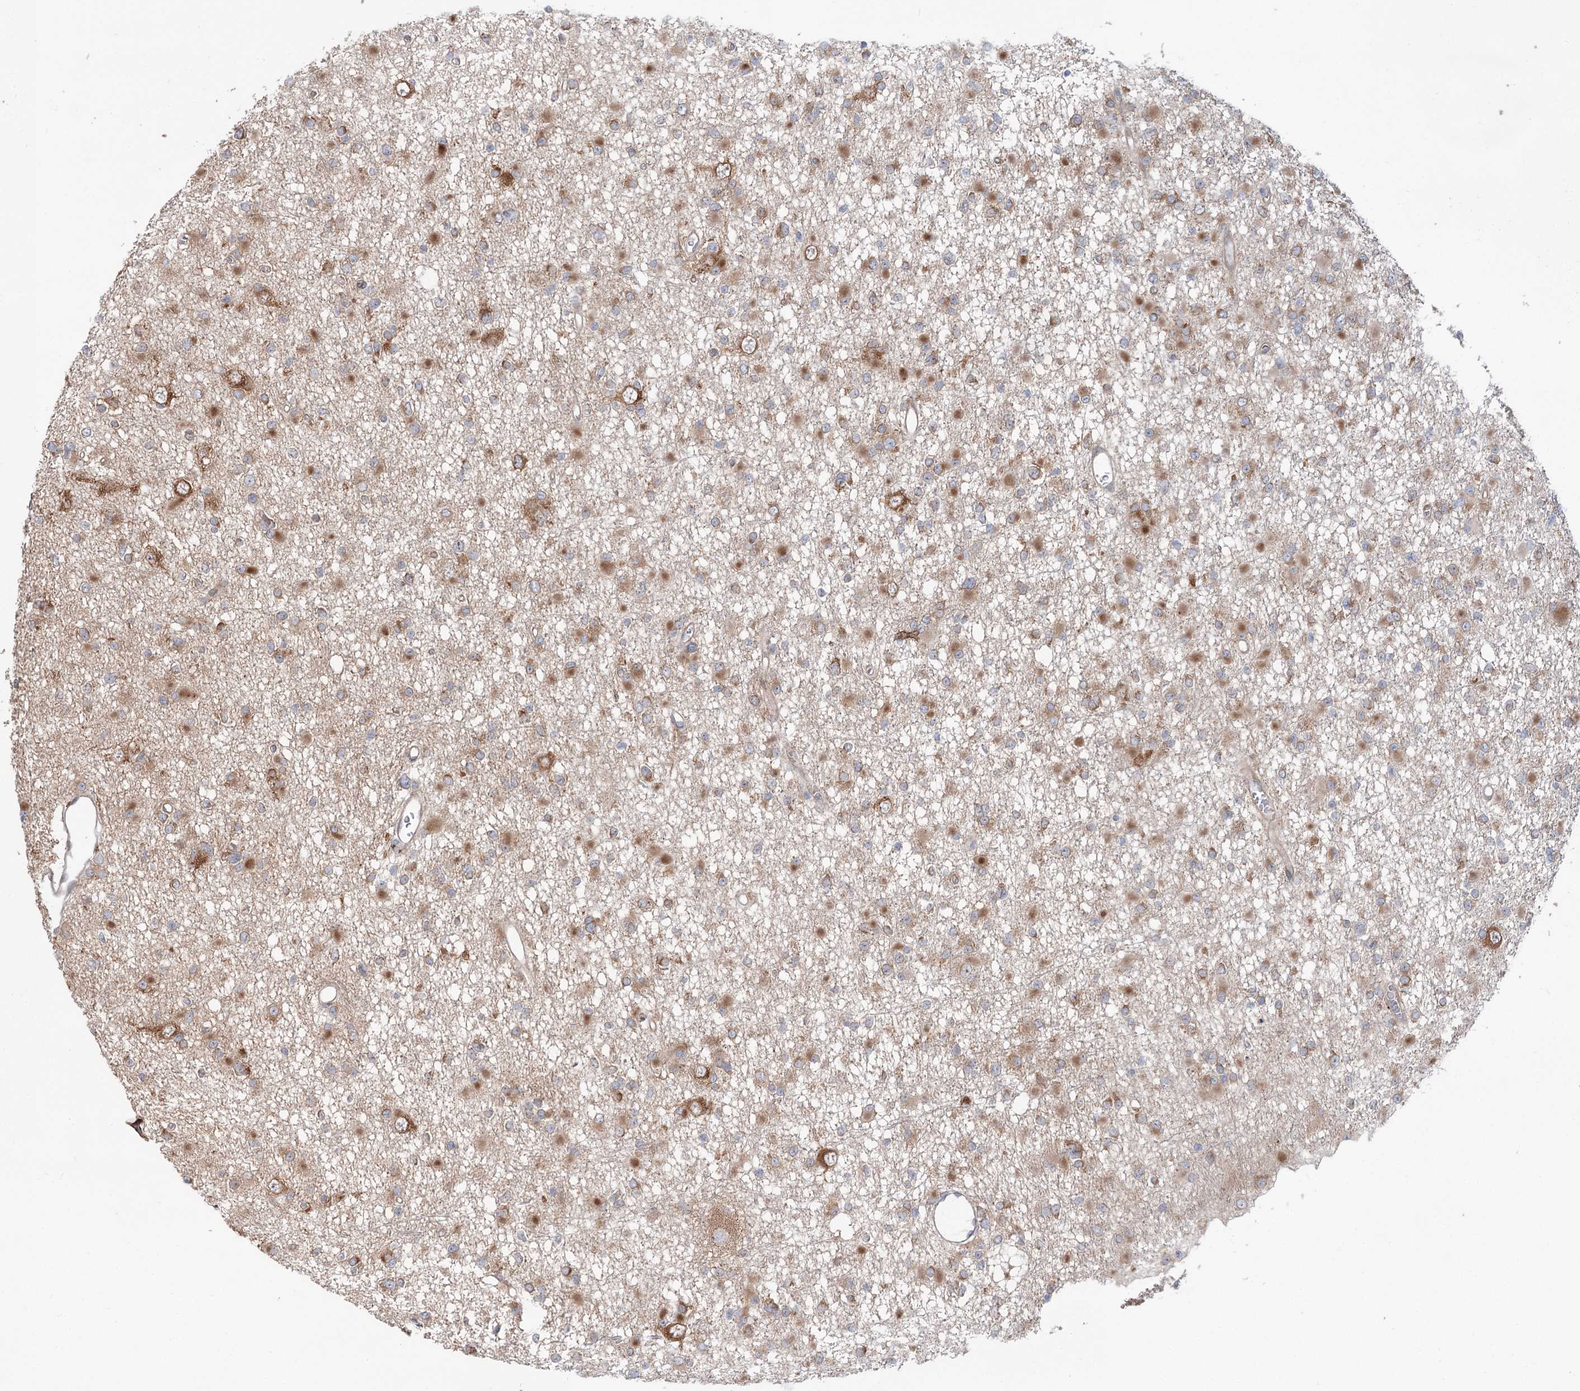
{"staining": {"intensity": "moderate", "quantity": "<25%", "location": "cytoplasmic/membranous"}, "tissue": "glioma", "cell_type": "Tumor cells", "image_type": "cancer", "snomed": [{"axis": "morphology", "description": "Glioma, malignant, Low grade"}, {"axis": "topography", "description": "Brain"}], "caption": "High-power microscopy captured an immunohistochemistry (IHC) histopathology image of glioma, revealing moderate cytoplasmic/membranous expression in about <25% of tumor cells. The staining was performed using DAB, with brown indicating positive protein expression. Nuclei are stained blue with hematoxylin.", "gene": "VWA2", "patient": {"sex": "female", "age": 22}}